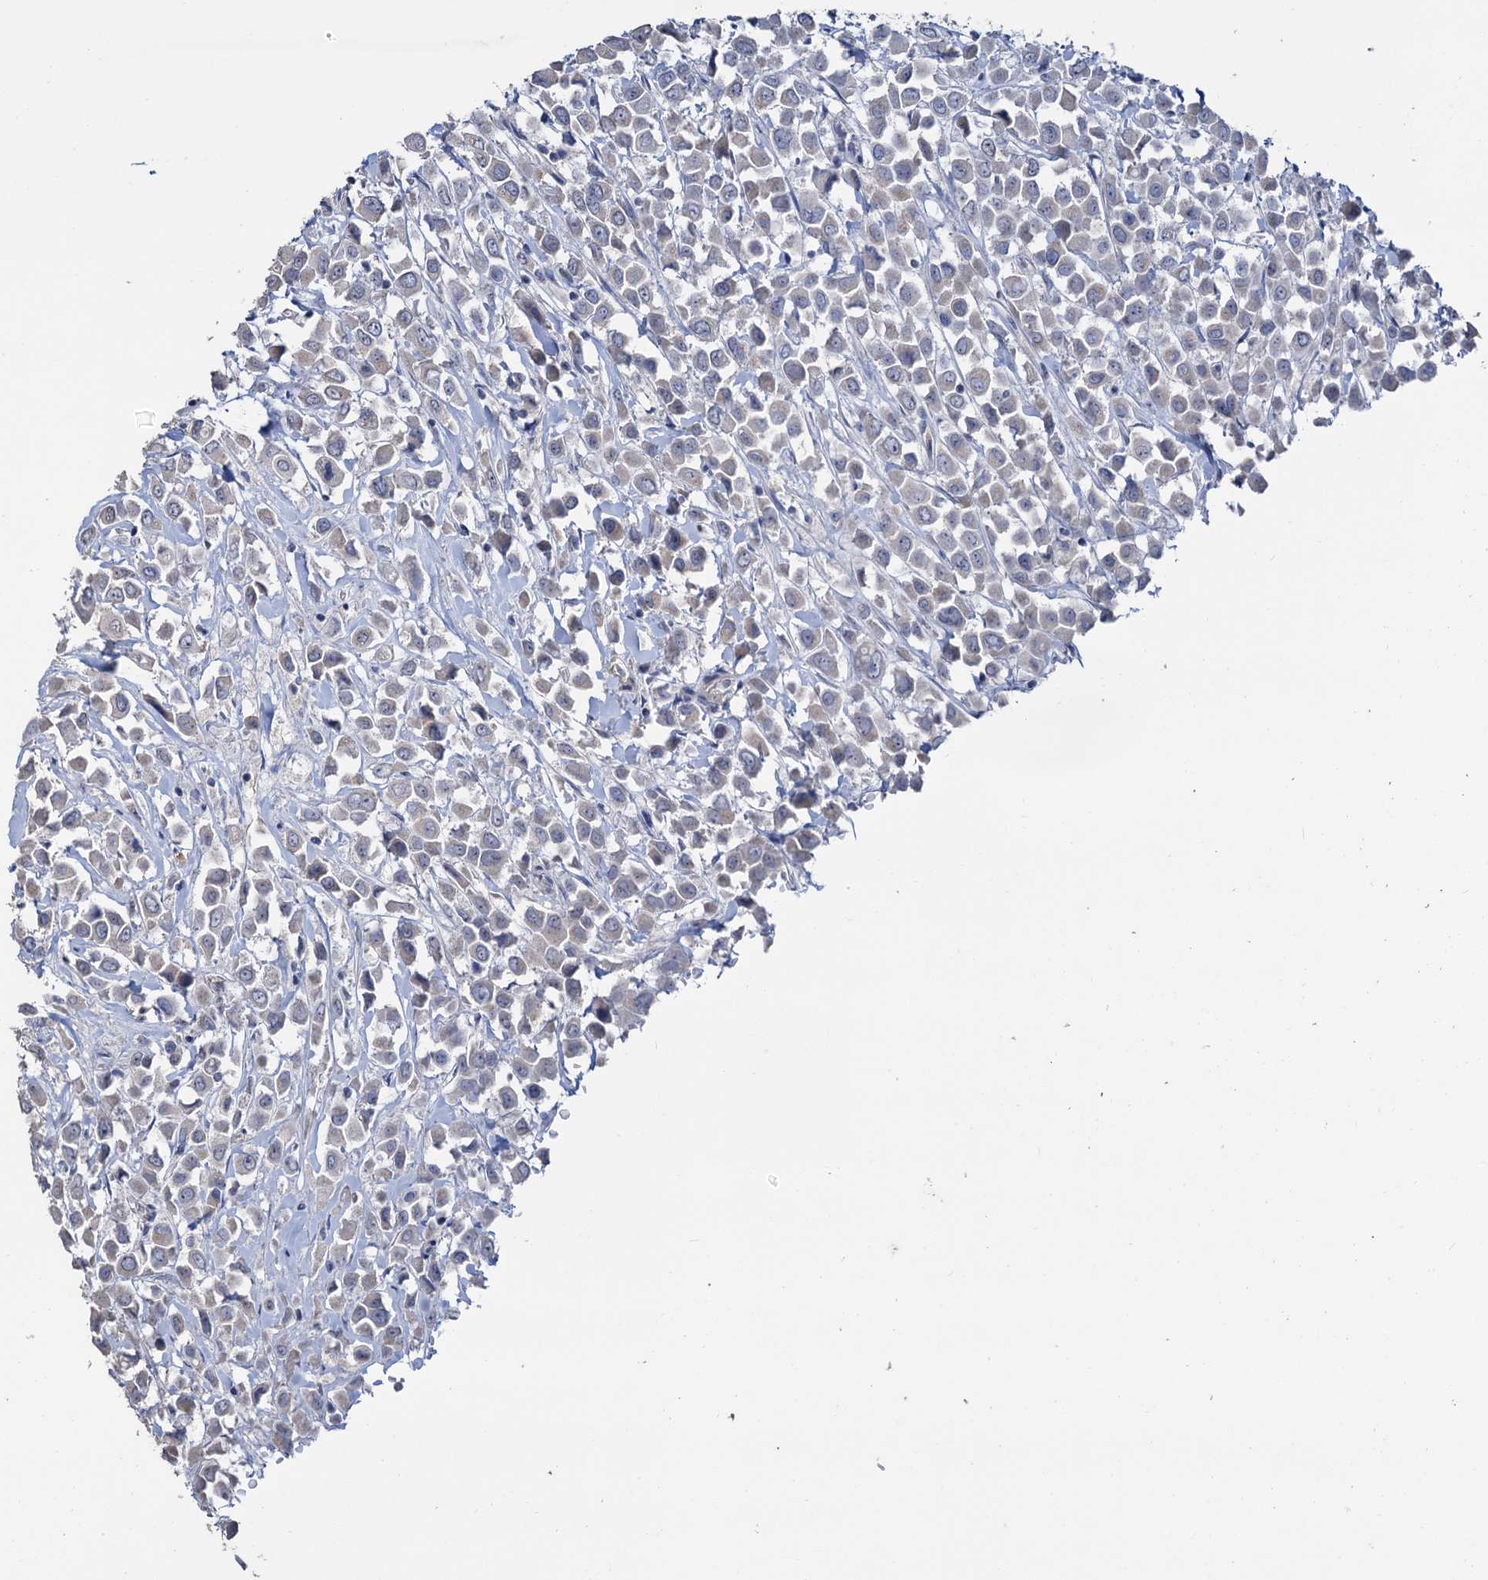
{"staining": {"intensity": "negative", "quantity": "none", "location": "none"}, "tissue": "breast cancer", "cell_type": "Tumor cells", "image_type": "cancer", "snomed": [{"axis": "morphology", "description": "Duct carcinoma"}, {"axis": "topography", "description": "Breast"}], "caption": "This photomicrograph is of breast cancer stained with immunohistochemistry to label a protein in brown with the nuclei are counter-stained blue. There is no staining in tumor cells.", "gene": "C2CD3", "patient": {"sex": "female", "age": 61}}